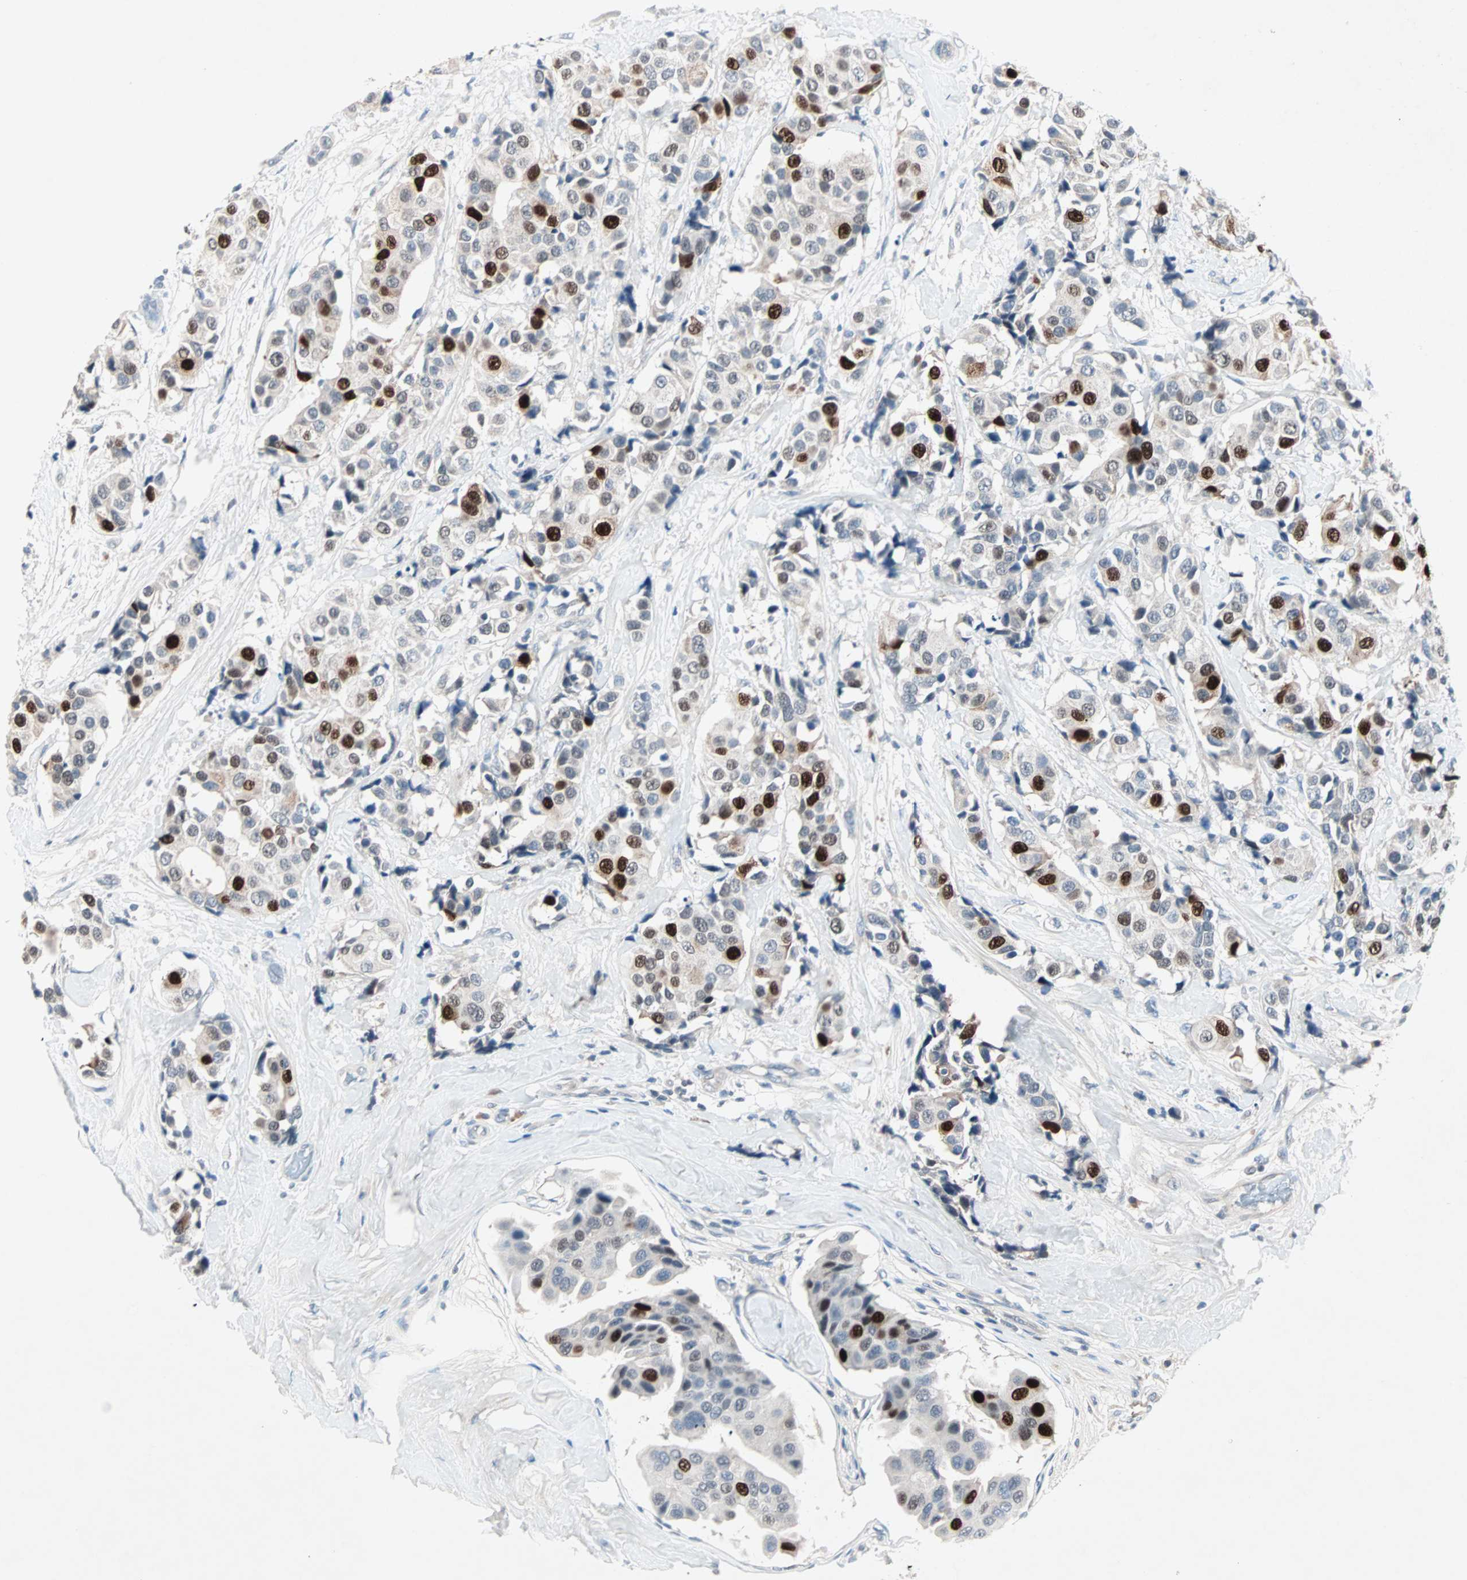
{"staining": {"intensity": "strong", "quantity": "<25%", "location": "nuclear"}, "tissue": "breast cancer", "cell_type": "Tumor cells", "image_type": "cancer", "snomed": [{"axis": "morphology", "description": "Normal tissue, NOS"}, {"axis": "morphology", "description": "Duct carcinoma"}, {"axis": "topography", "description": "Breast"}], "caption": "Breast intraductal carcinoma stained with a protein marker reveals strong staining in tumor cells.", "gene": "CCNE2", "patient": {"sex": "female", "age": 39}}